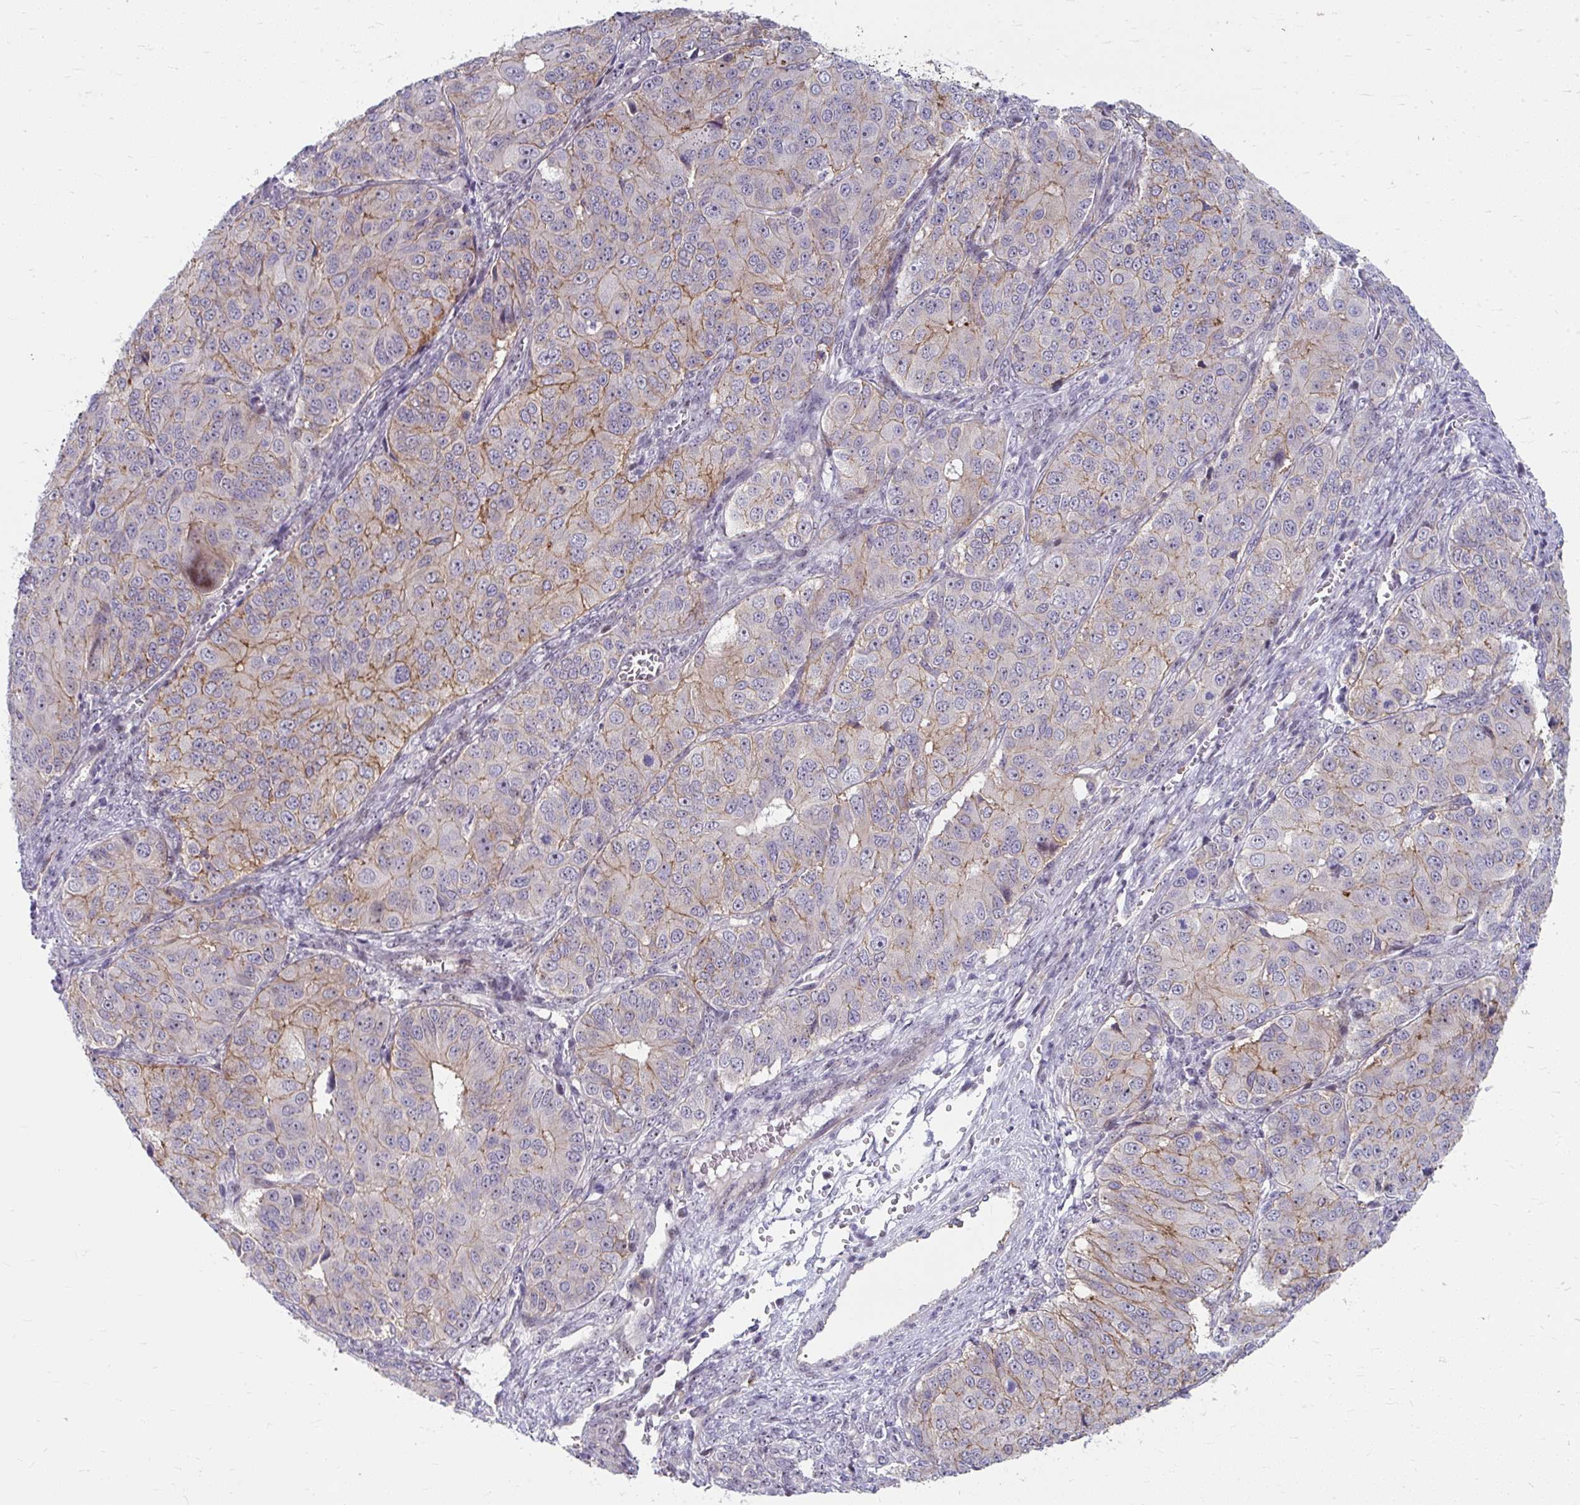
{"staining": {"intensity": "moderate", "quantity": "<25%", "location": "cytoplasmic/membranous"}, "tissue": "ovarian cancer", "cell_type": "Tumor cells", "image_type": "cancer", "snomed": [{"axis": "morphology", "description": "Carcinoma, endometroid"}, {"axis": "topography", "description": "Ovary"}], "caption": "Moderate cytoplasmic/membranous positivity for a protein is identified in about <25% of tumor cells of ovarian cancer (endometroid carcinoma) using immunohistochemistry.", "gene": "MUS81", "patient": {"sex": "female", "age": 51}}